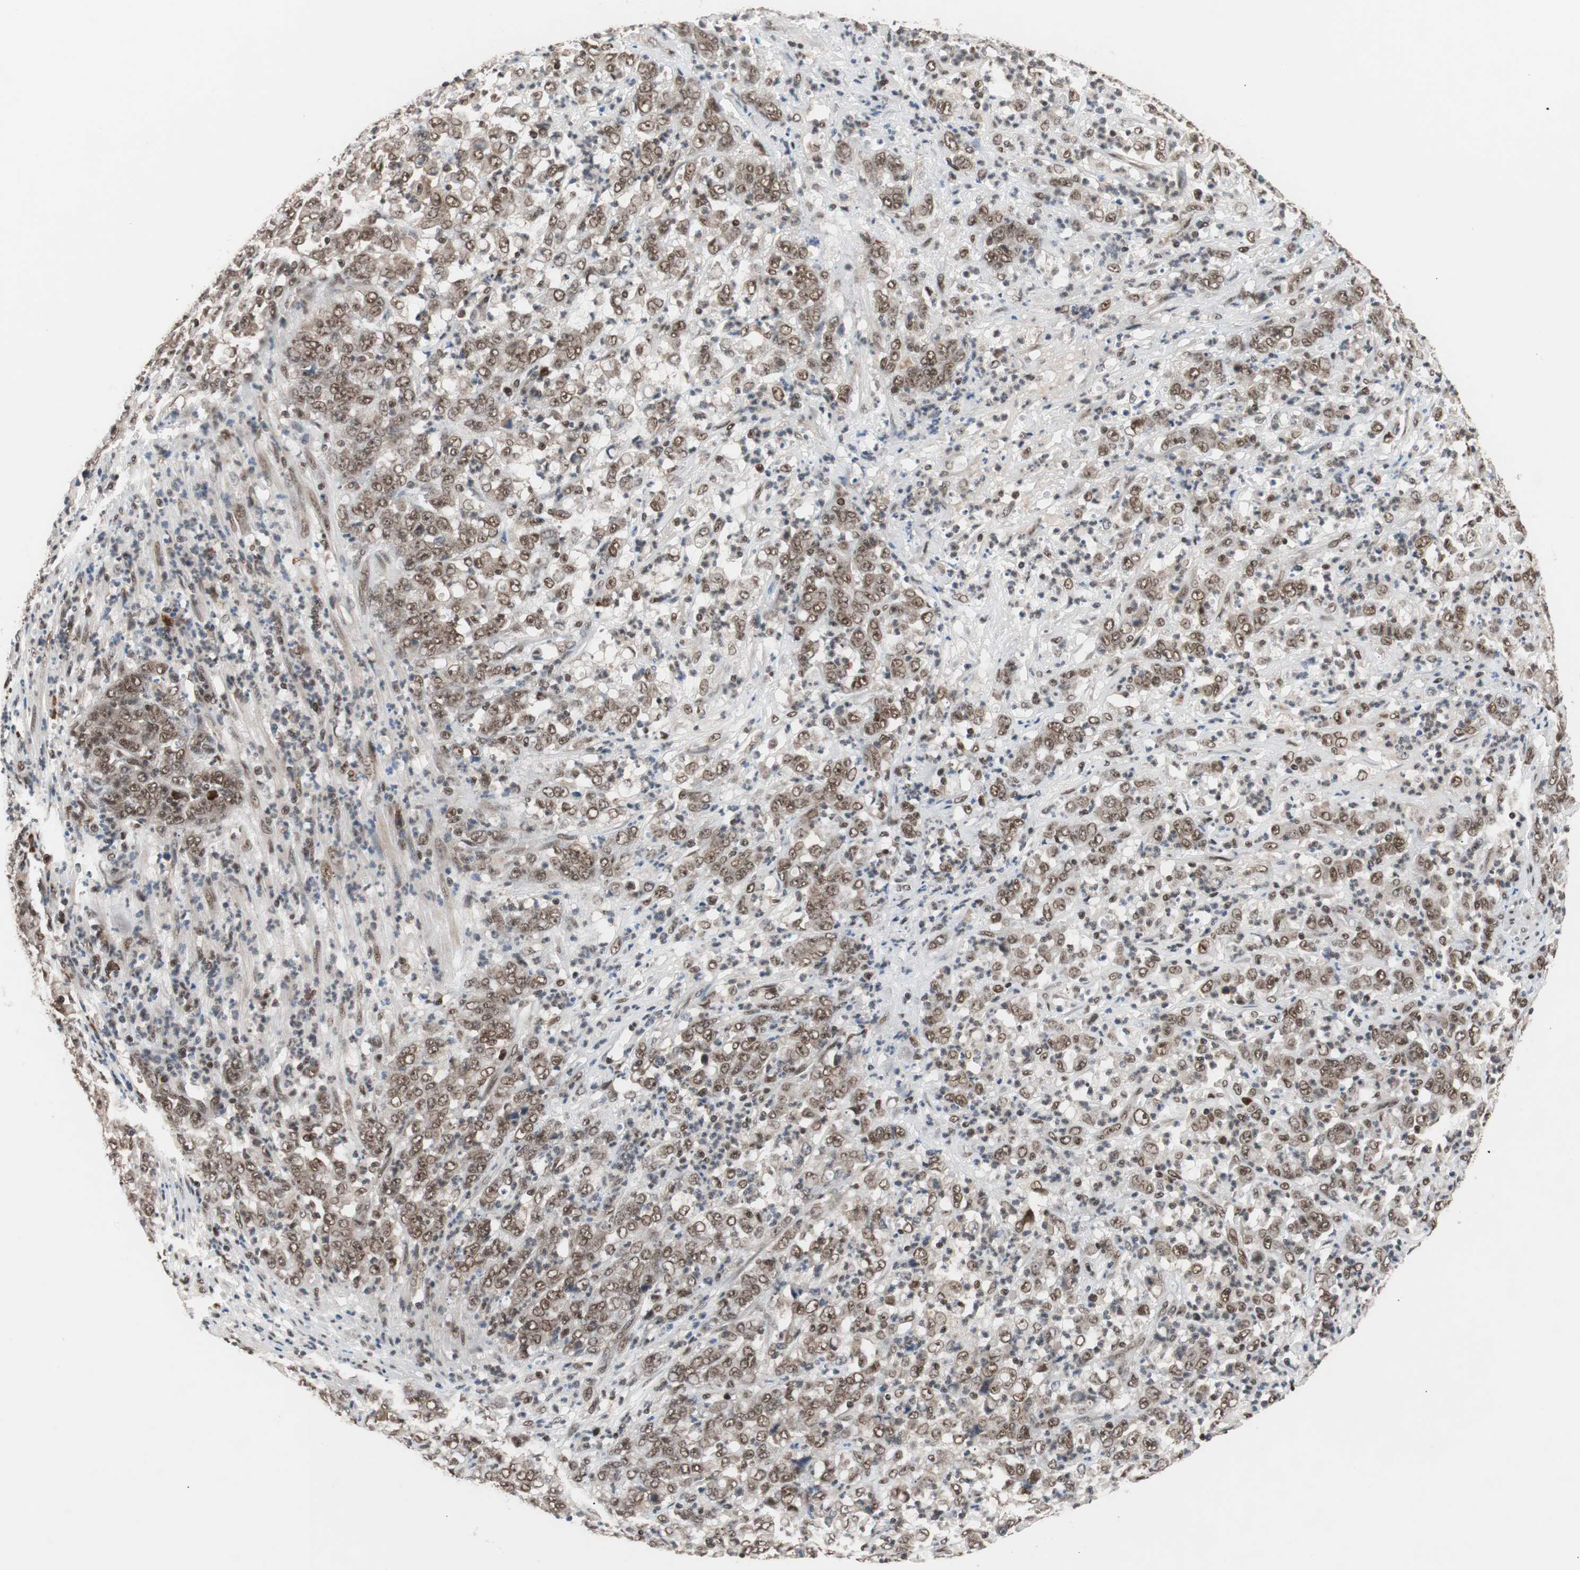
{"staining": {"intensity": "moderate", "quantity": ">75%", "location": "cytoplasmic/membranous,nuclear"}, "tissue": "stomach cancer", "cell_type": "Tumor cells", "image_type": "cancer", "snomed": [{"axis": "morphology", "description": "Adenocarcinoma, NOS"}, {"axis": "topography", "description": "Stomach, lower"}], "caption": "Stomach cancer stained with a protein marker displays moderate staining in tumor cells.", "gene": "CHAMP1", "patient": {"sex": "female", "age": 71}}